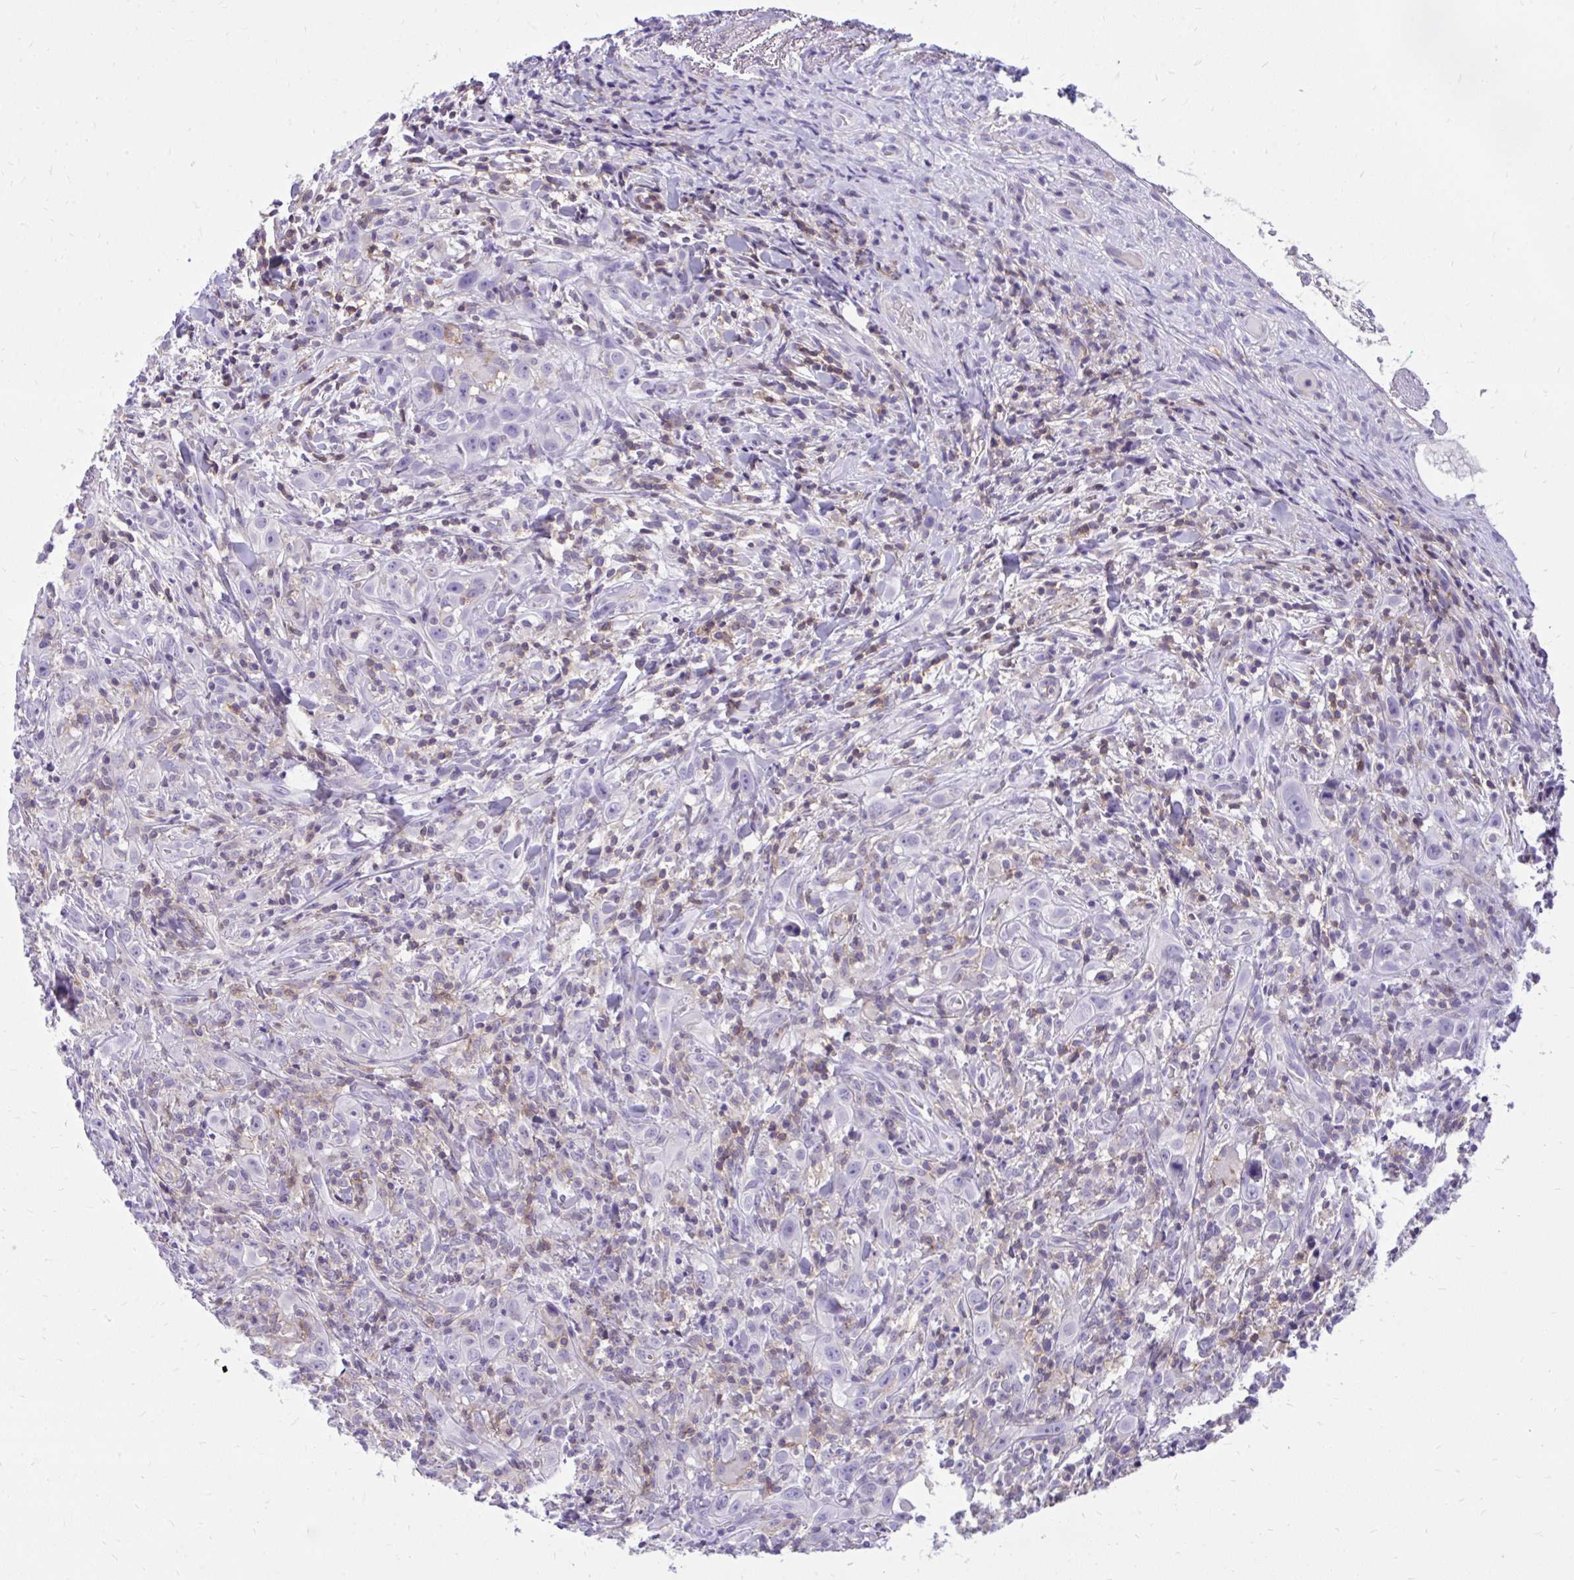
{"staining": {"intensity": "negative", "quantity": "none", "location": "none"}, "tissue": "head and neck cancer", "cell_type": "Tumor cells", "image_type": "cancer", "snomed": [{"axis": "morphology", "description": "Squamous cell carcinoma, NOS"}, {"axis": "topography", "description": "Head-Neck"}], "caption": "An immunohistochemistry photomicrograph of head and neck squamous cell carcinoma is shown. There is no staining in tumor cells of head and neck squamous cell carcinoma.", "gene": "GPRIN3", "patient": {"sex": "female", "age": 95}}